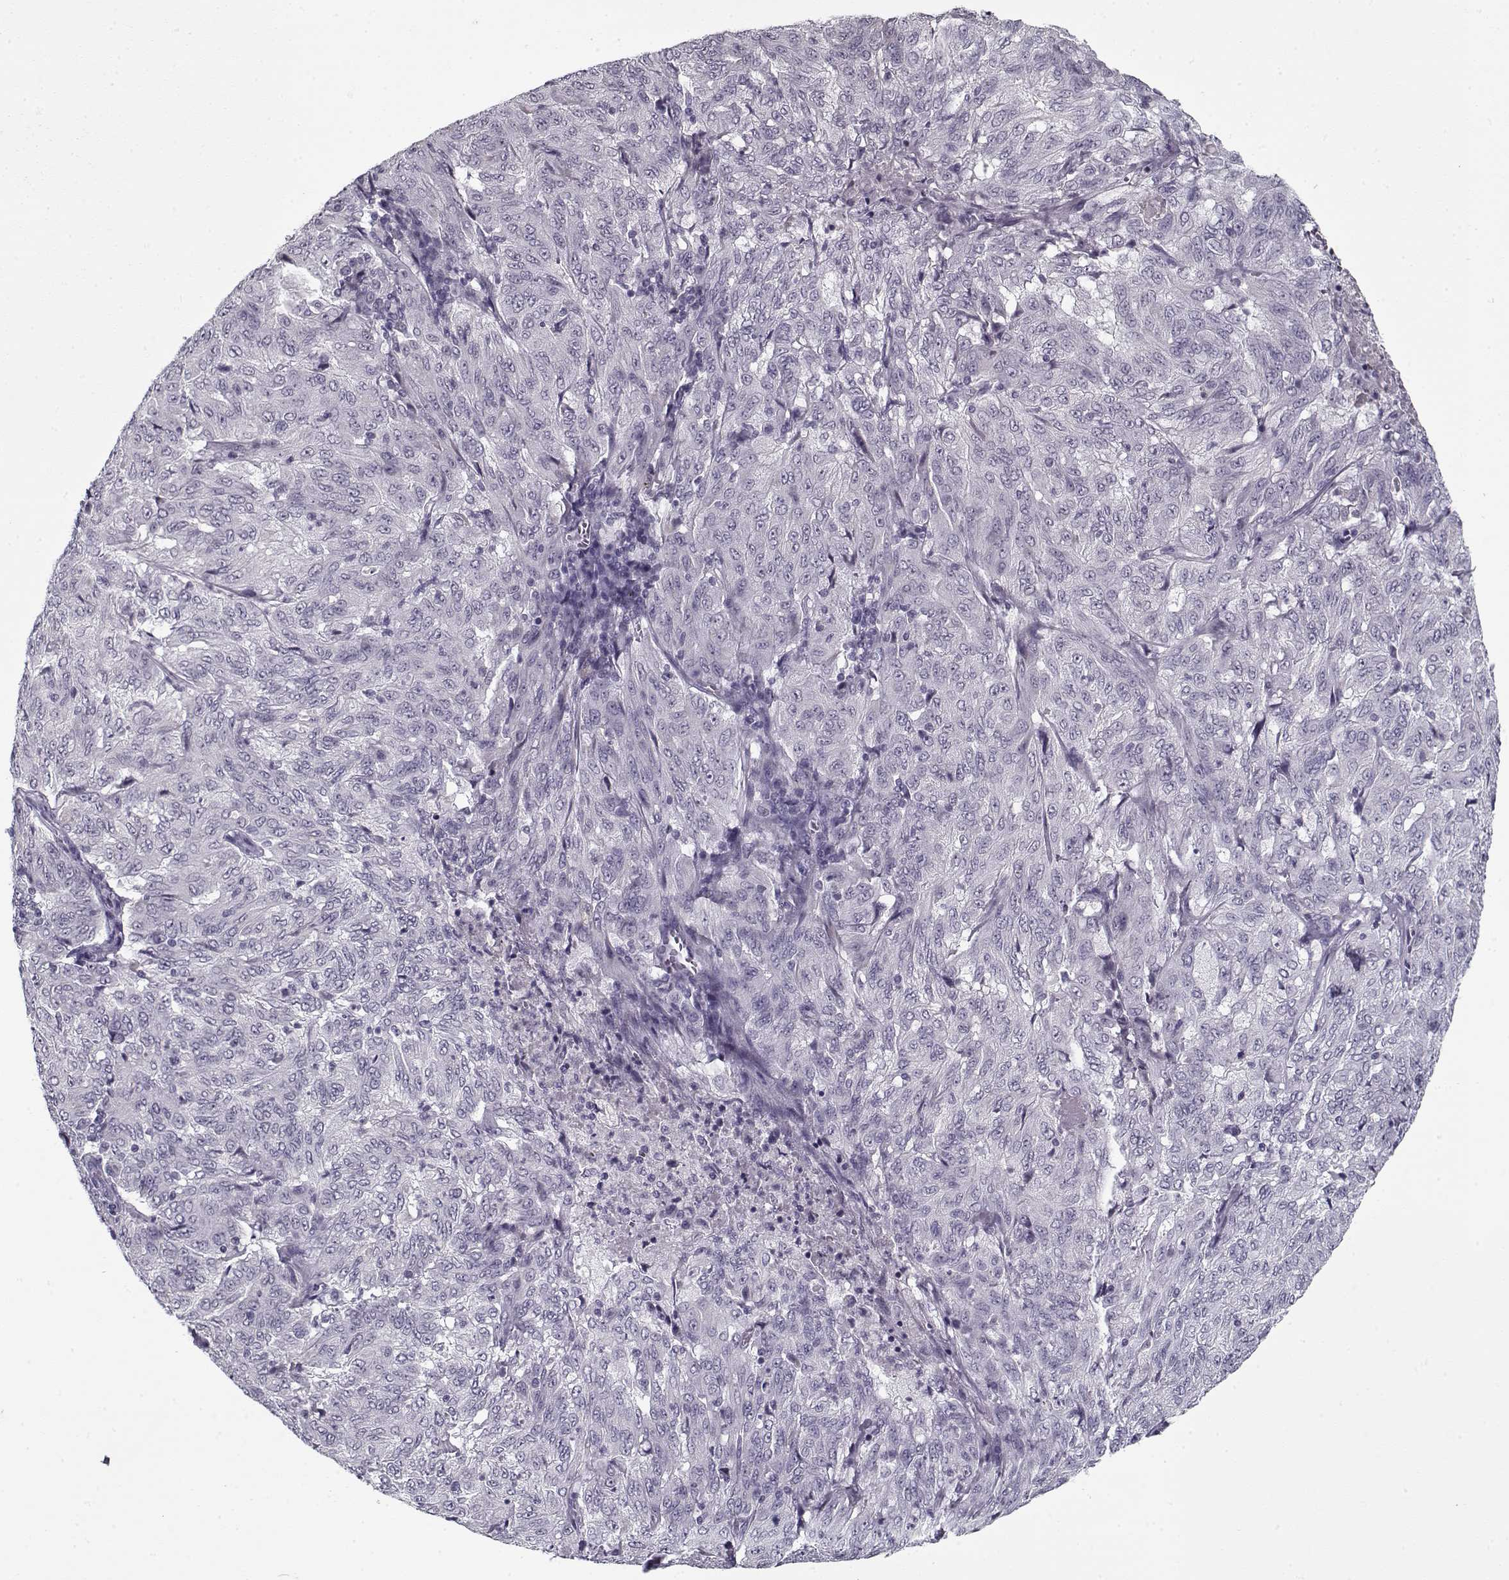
{"staining": {"intensity": "negative", "quantity": "none", "location": "none"}, "tissue": "pancreatic cancer", "cell_type": "Tumor cells", "image_type": "cancer", "snomed": [{"axis": "morphology", "description": "Adenocarcinoma, NOS"}, {"axis": "topography", "description": "Pancreas"}], "caption": "Pancreatic cancer was stained to show a protein in brown. There is no significant positivity in tumor cells.", "gene": "SPACA9", "patient": {"sex": "male", "age": 63}}